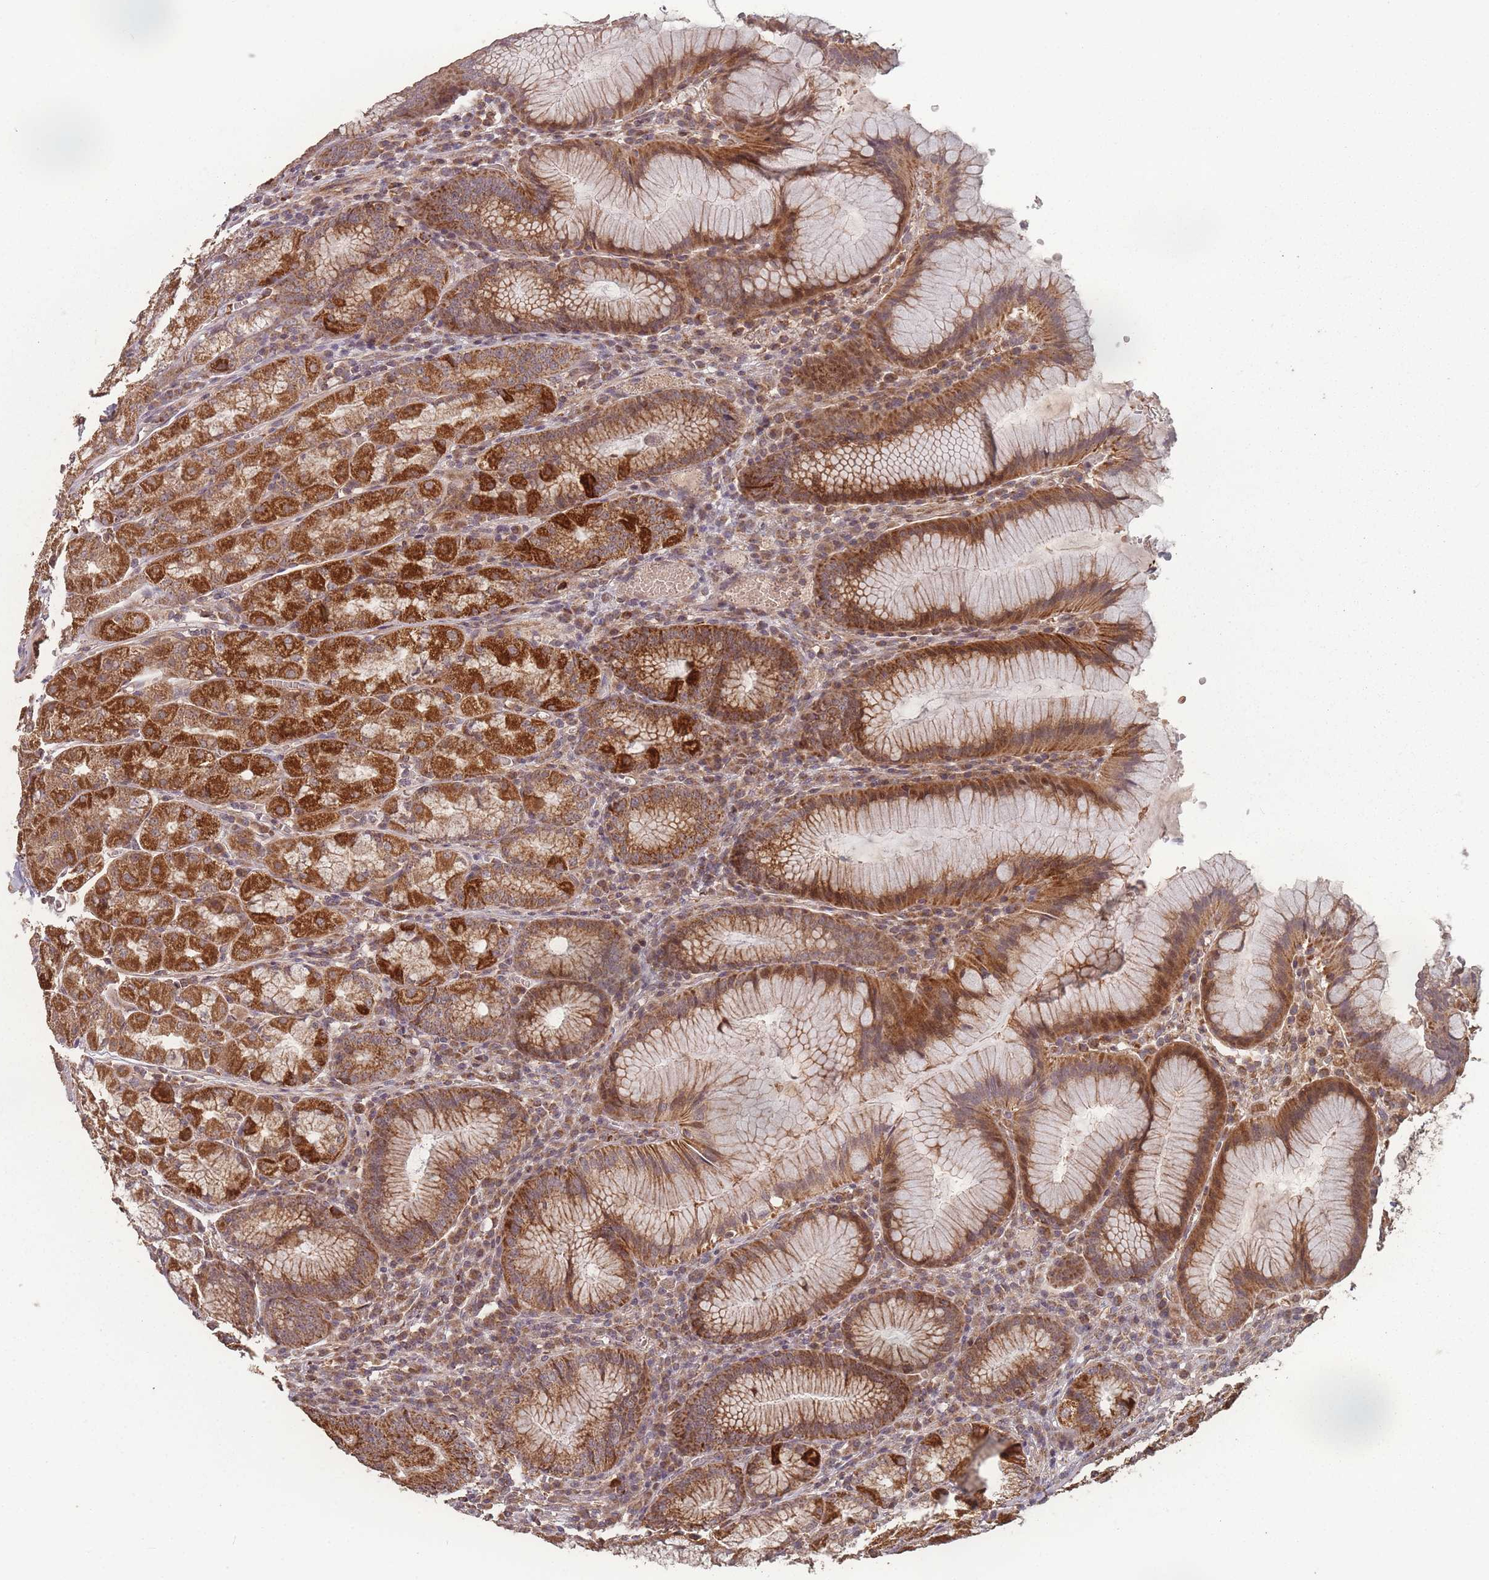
{"staining": {"intensity": "strong", "quantity": ">75%", "location": "cytoplasmic/membranous"}, "tissue": "stomach", "cell_type": "Glandular cells", "image_type": "normal", "snomed": [{"axis": "morphology", "description": "Normal tissue, NOS"}, {"axis": "topography", "description": "Stomach"}], "caption": "Immunohistochemical staining of unremarkable human stomach reveals high levels of strong cytoplasmic/membranous positivity in approximately >75% of glandular cells.", "gene": "LYRM7", "patient": {"sex": "male", "age": 55}}